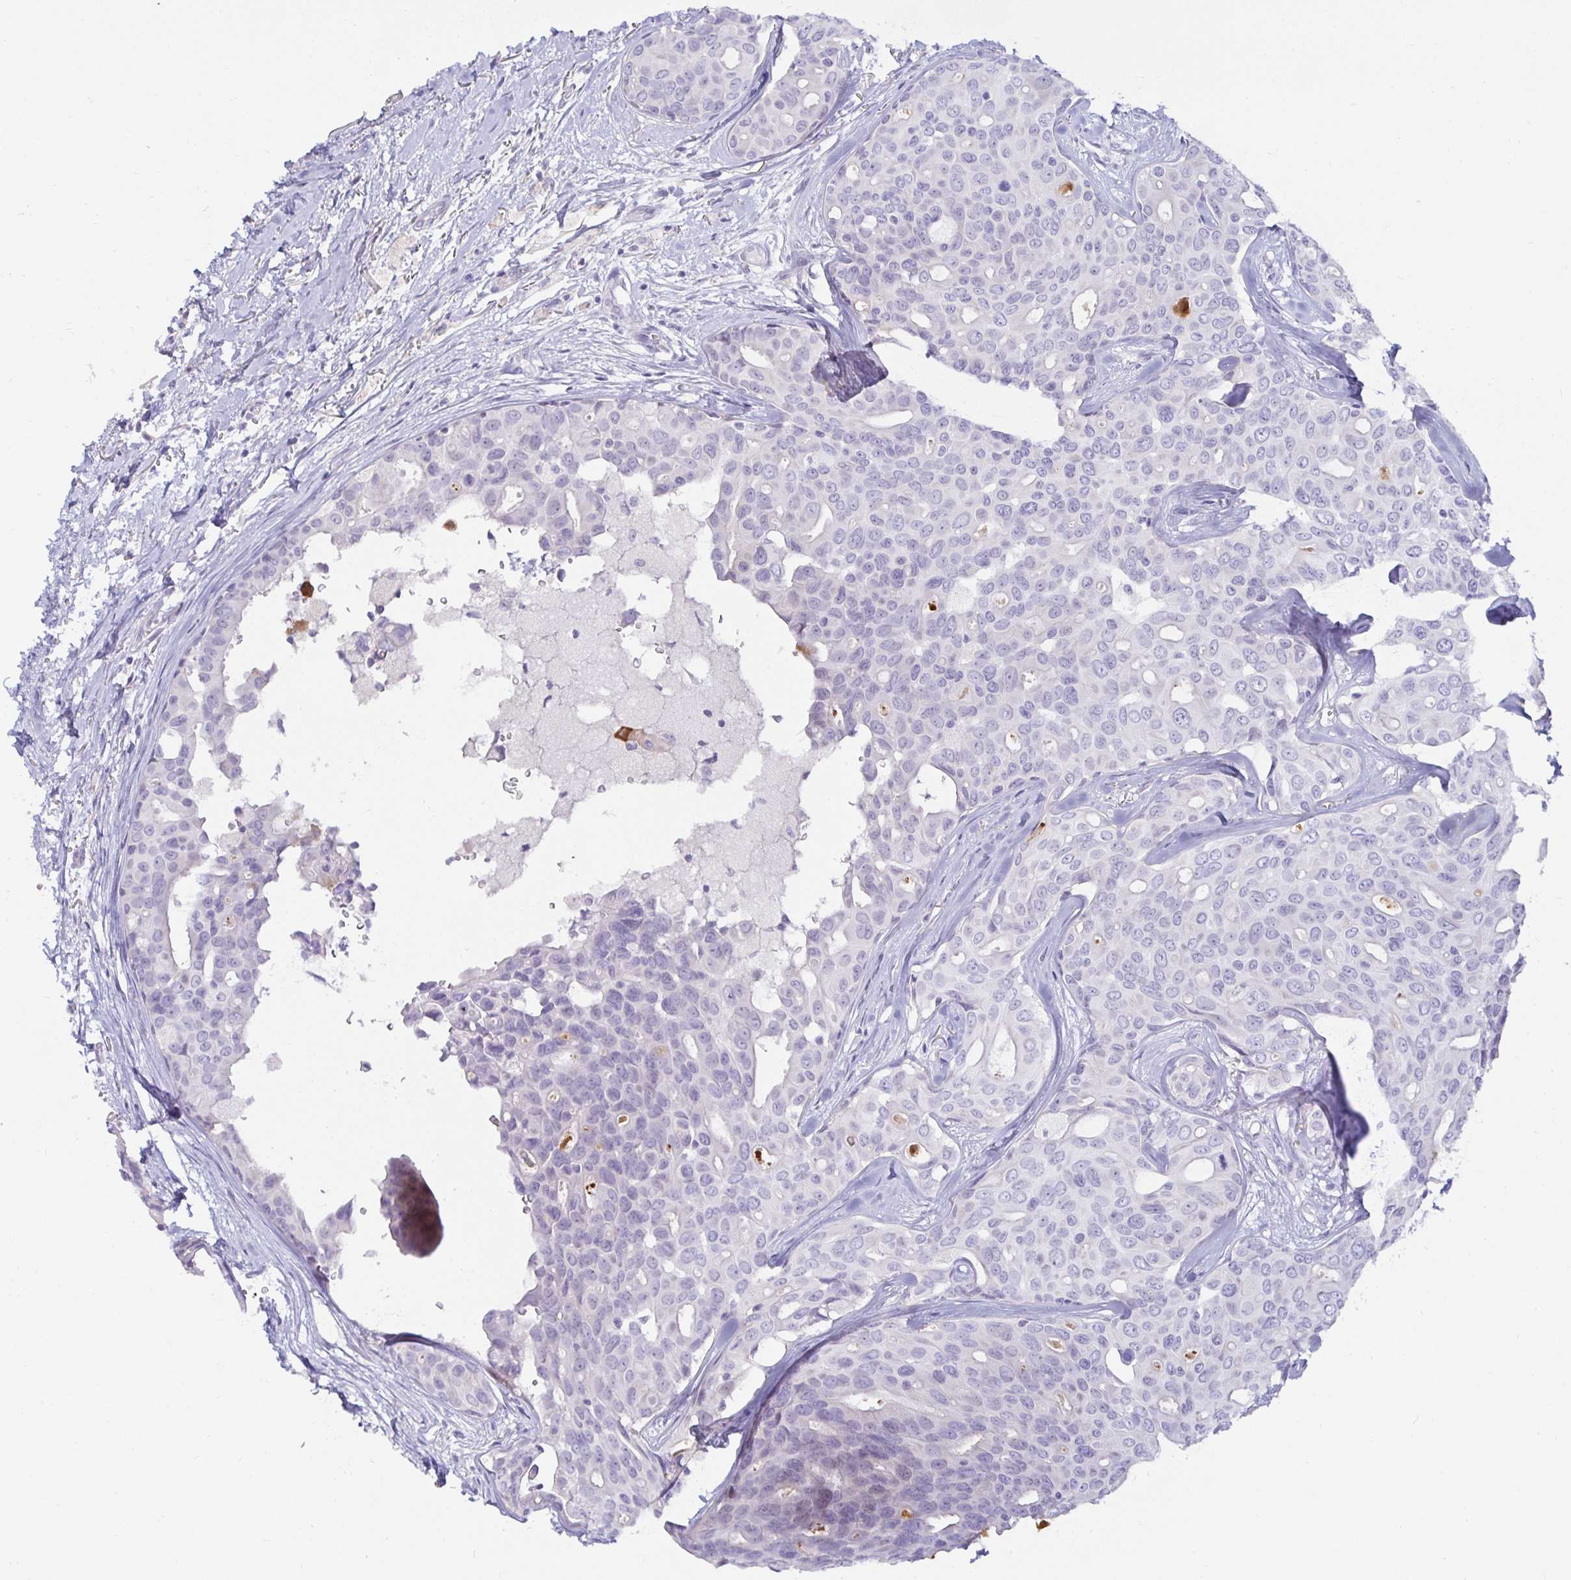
{"staining": {"intensity": "negative", "quantity": "none", "location": "none"}, "tissue": "breast cancer", "cell_type": "Tumor cells", "image_type": "cancer", "snomed": [{"axis": "morphology", "description": "Duct carcinoma"}, {"axis": "topography", "description": "Breast"}], "caption": "Immunohistochemistry of breast cancer exhibits no positivity in tumor cells.", "gene": "SPAG4", "patient": {"sex": "female", "age": 54}}